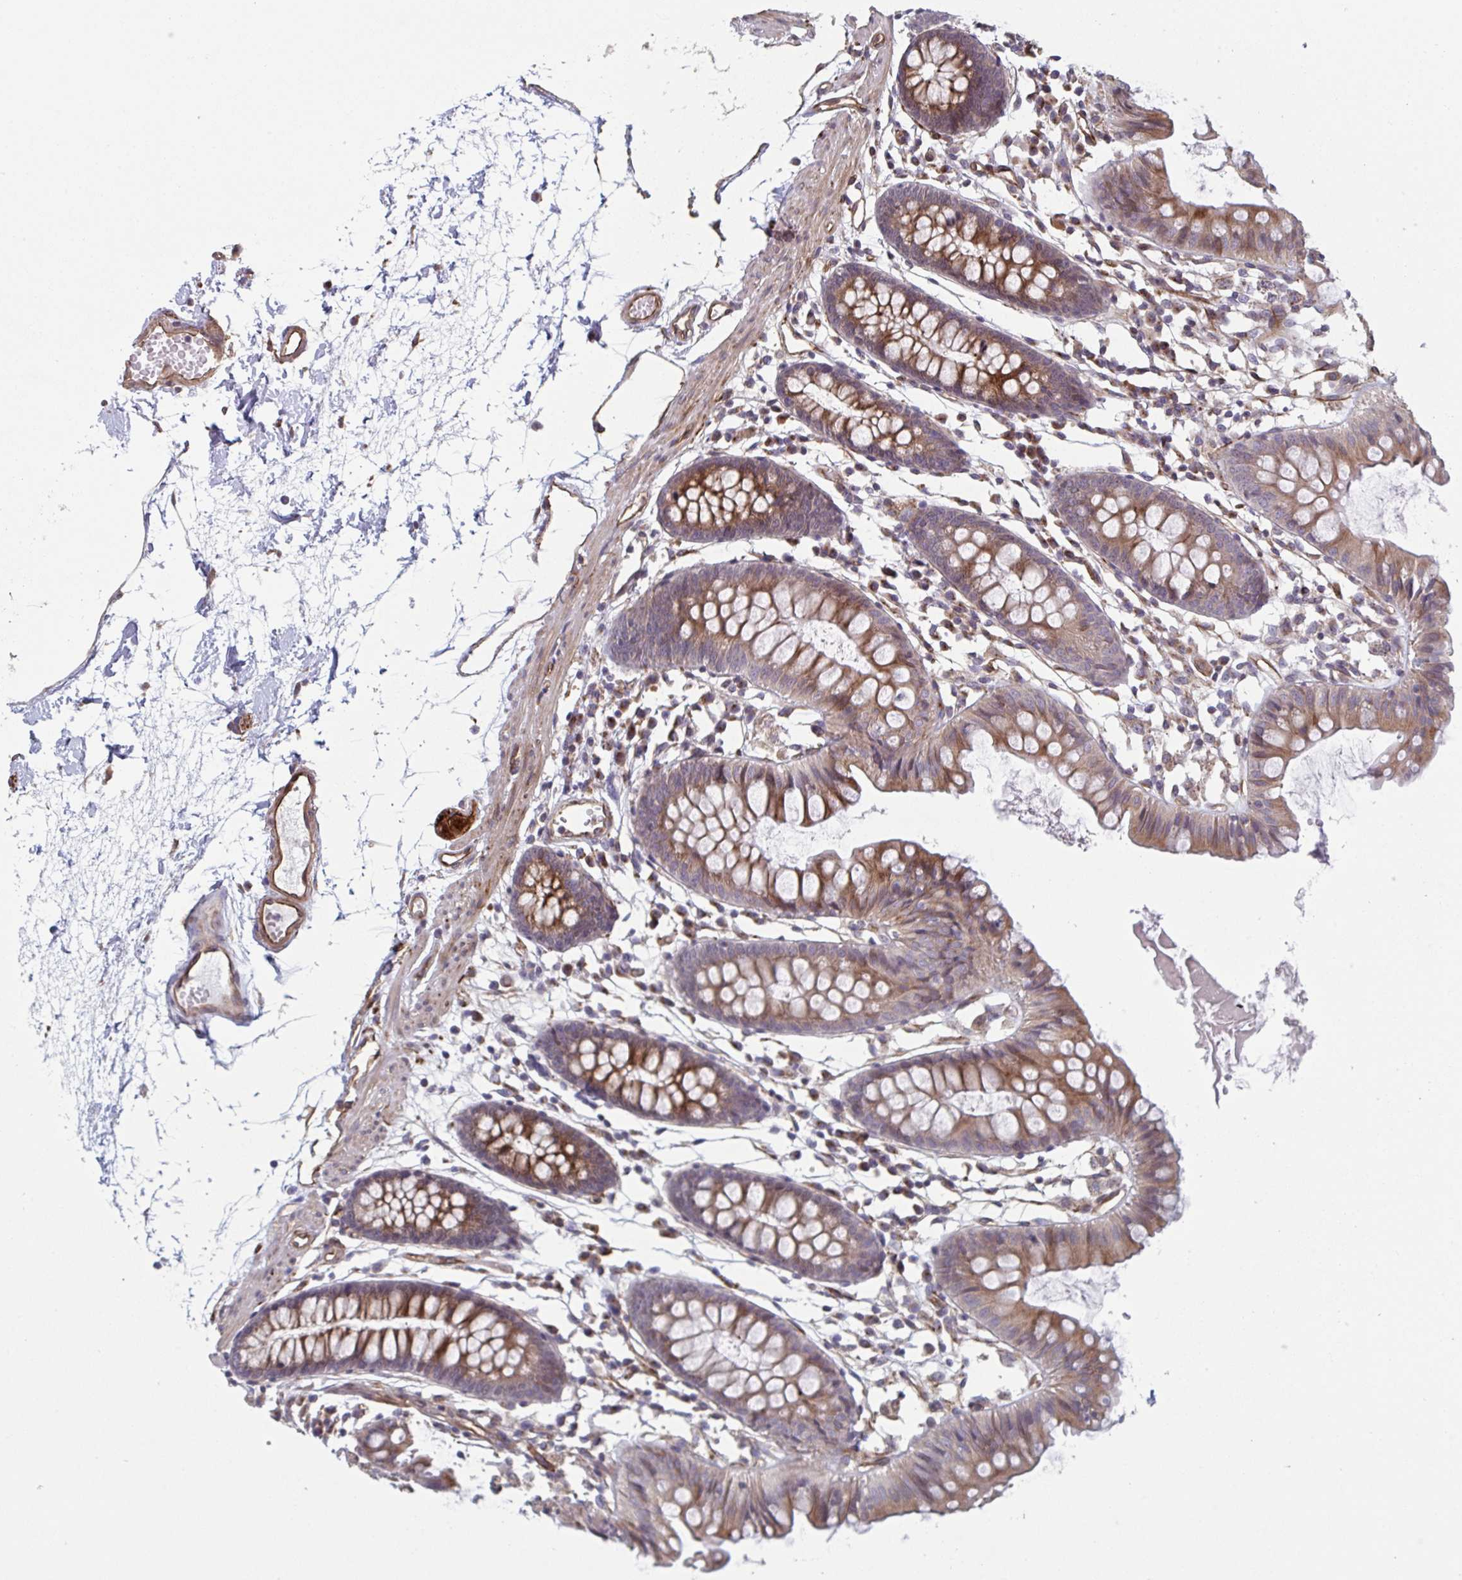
{"staining": {"intensity": "moderate", "quantity": ">75%", "location": "cytoplasmic/membranous"}, "tissue": "colon", "cell_type": "Endothelial cells", "image_type": "normal", "snomed": [{"axis": "morphology", "description": "Normal tissue, NOS"}, {"axis": "topography", "description": "Colon"}], "caption": "Immunohistochemistry photomicrograph of normal colon stained for a protein (brown), which displays medium levels of moderate cytoplasmic/membranous staining in approximately >75% of endothelial cells.", "gene": "TNFSF10", "patient": {"sex": "female", "age": 84}}